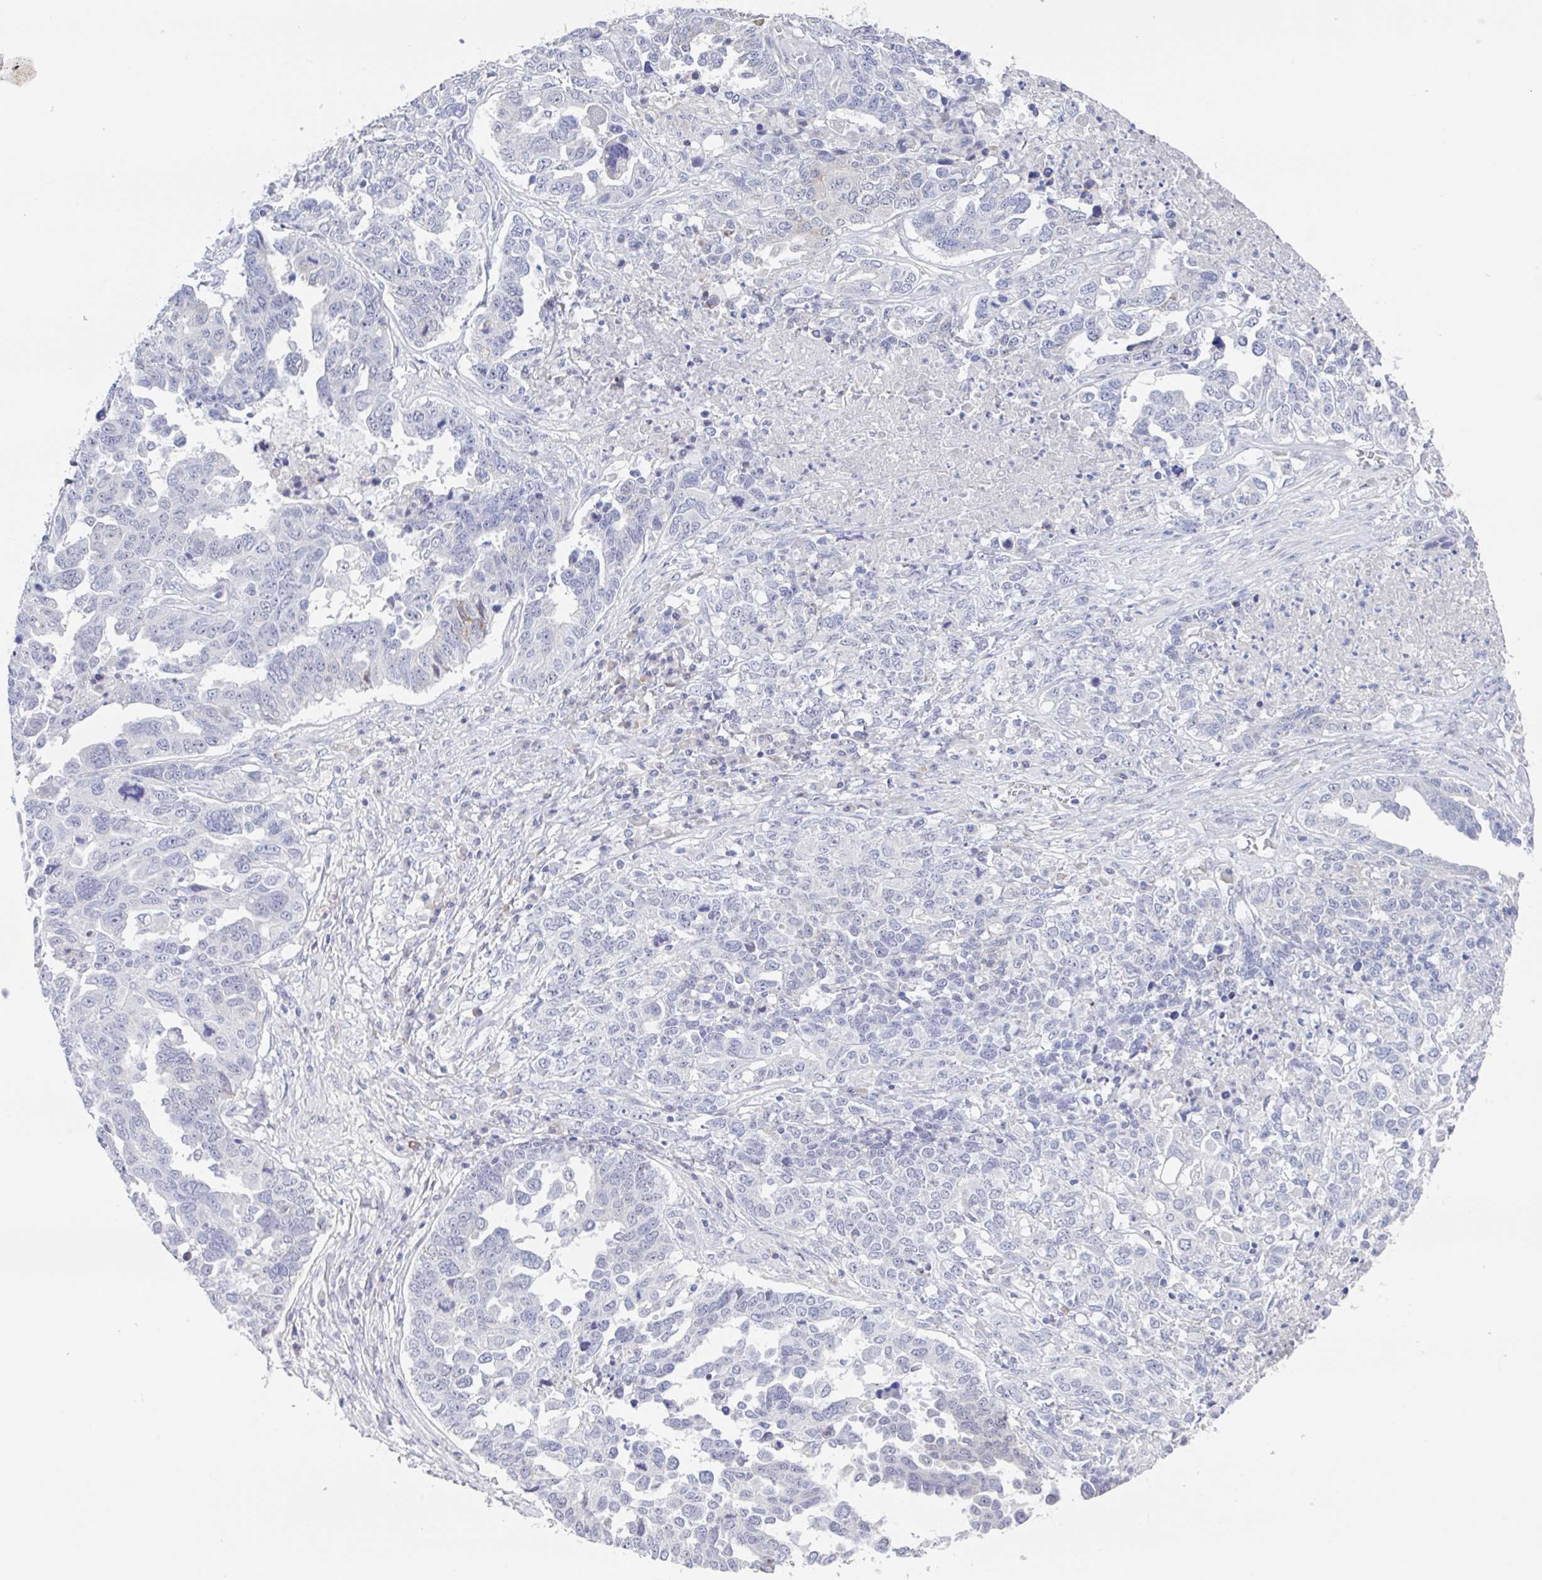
{"staining": {"intensity": "negative", "quantity": "none", "location": "none"}, "tissue": "ovarian cancer", "cell_type": "Tumor cells", "image_type": "cancer", "snomed": [{"axis": "morphology", "description": "Carcinoma, endometroid"}, {"axis": "topography", "description": "Ovary"}], "caption": "This image is of ovarian cancer stained with IHC to label a protein in brown with the nuclei are counter-stained blue. There is no positivity in tumor cells.", "gene": "NOXRED1", "patient": {"sex": "female", "age": 62}}